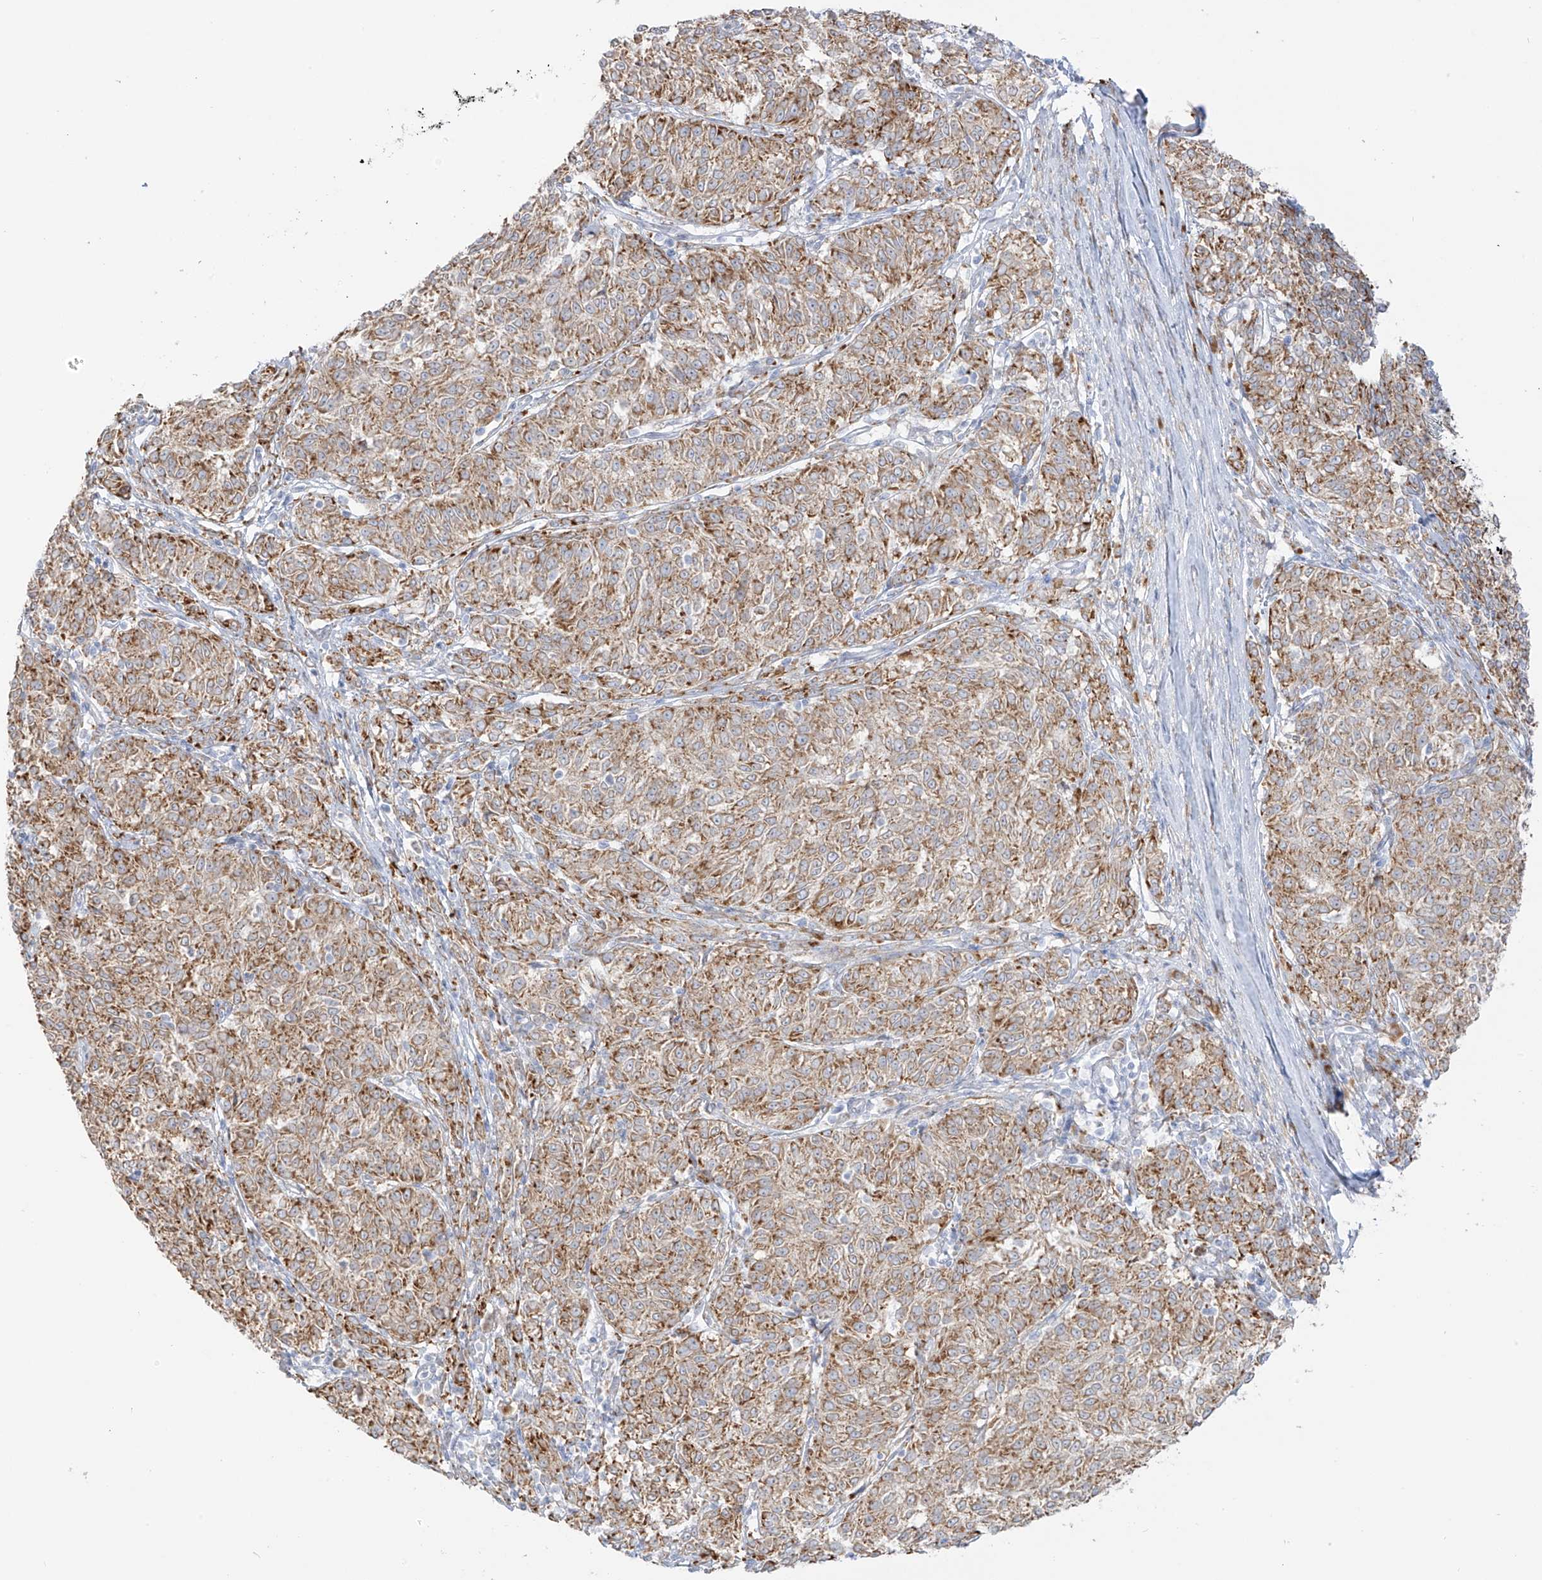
{"staining": {"intensity": "moderate", "quantity": ">75%", "location": "cytoplasmic/membranous"}, "tissue": "melanoma", "cell_type": "Tumor cells", "image_type": "cancer", "snomed": [{"axis": "morphology", "description": "Malignant melanoma, NOS"}, {"axis": "topography", "description": "Skin"}], "caption": "An immunohistochemistry histopathology image of neoplastic tissue is shown. Protein staining in brown labels moderate cytoplasmic/membranous positivity in malignant melanoma within tumor cells.", "gene": "LRRC59", "patient": {"sex": "female", "age": 72}}